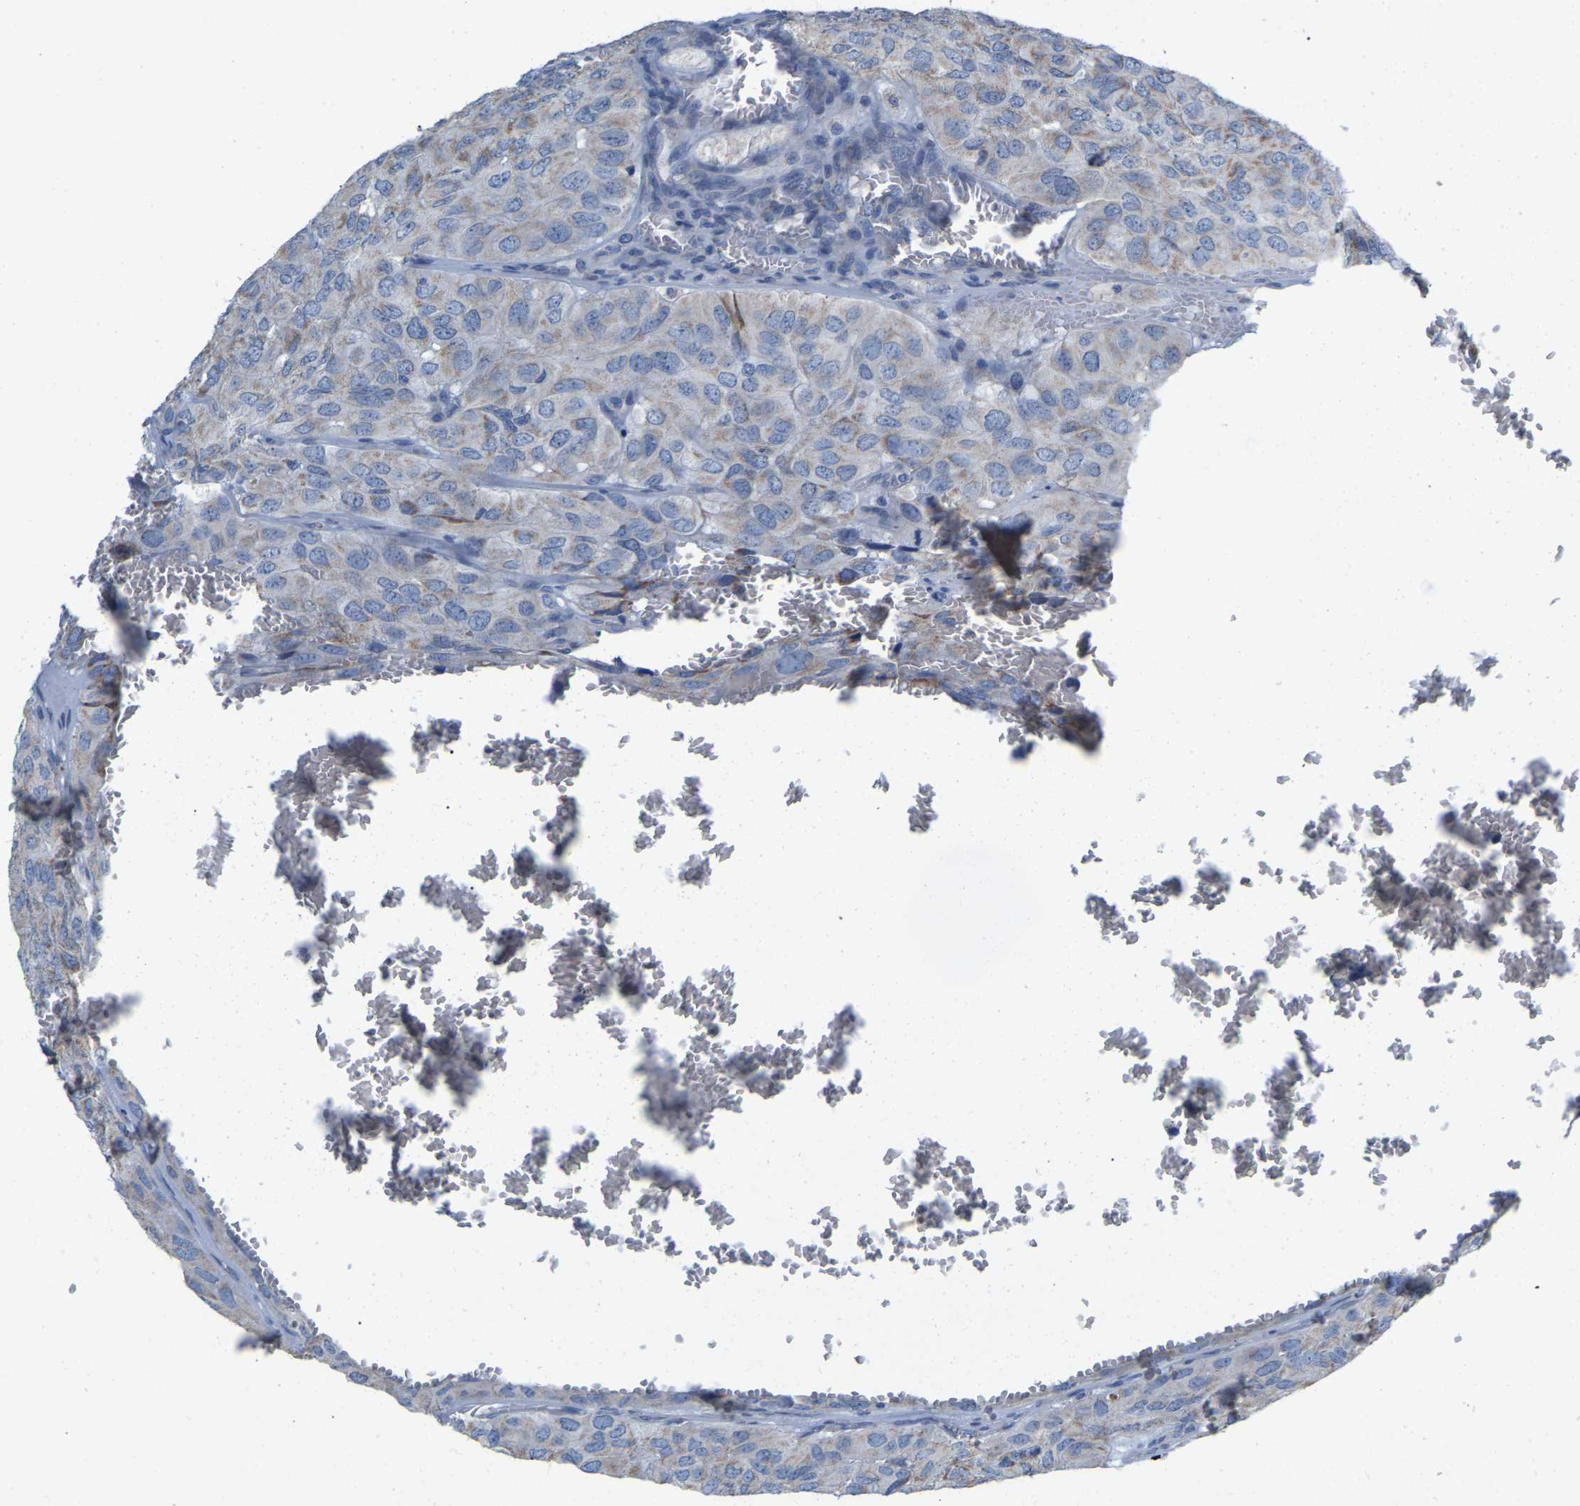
{"staining": {"intensity": "weak", "quantity": "<25%", "location": "cytoplasmic/membranous"}, "tissue": "head and neck cancer", "cell_type": "Tumor cells", "image_type": "cancer", "snomed": [{"axis": "morphology", "description": "Adenocarcinoma, NOS"}, {"axis": "topography", "description": "Salivary gland, NOS"}, {"axis": "topography", "description": "Head-Neck"}], "caption": "High power microscopy micrograph of an immunohistochemistry (IHC) histopathology image of head and neck cancer, revealing no significant staining in tumor cells. (DAB IHC, high magnification).", "gene": "CBLB", "patient": {"sex": "female", "age": 76}}